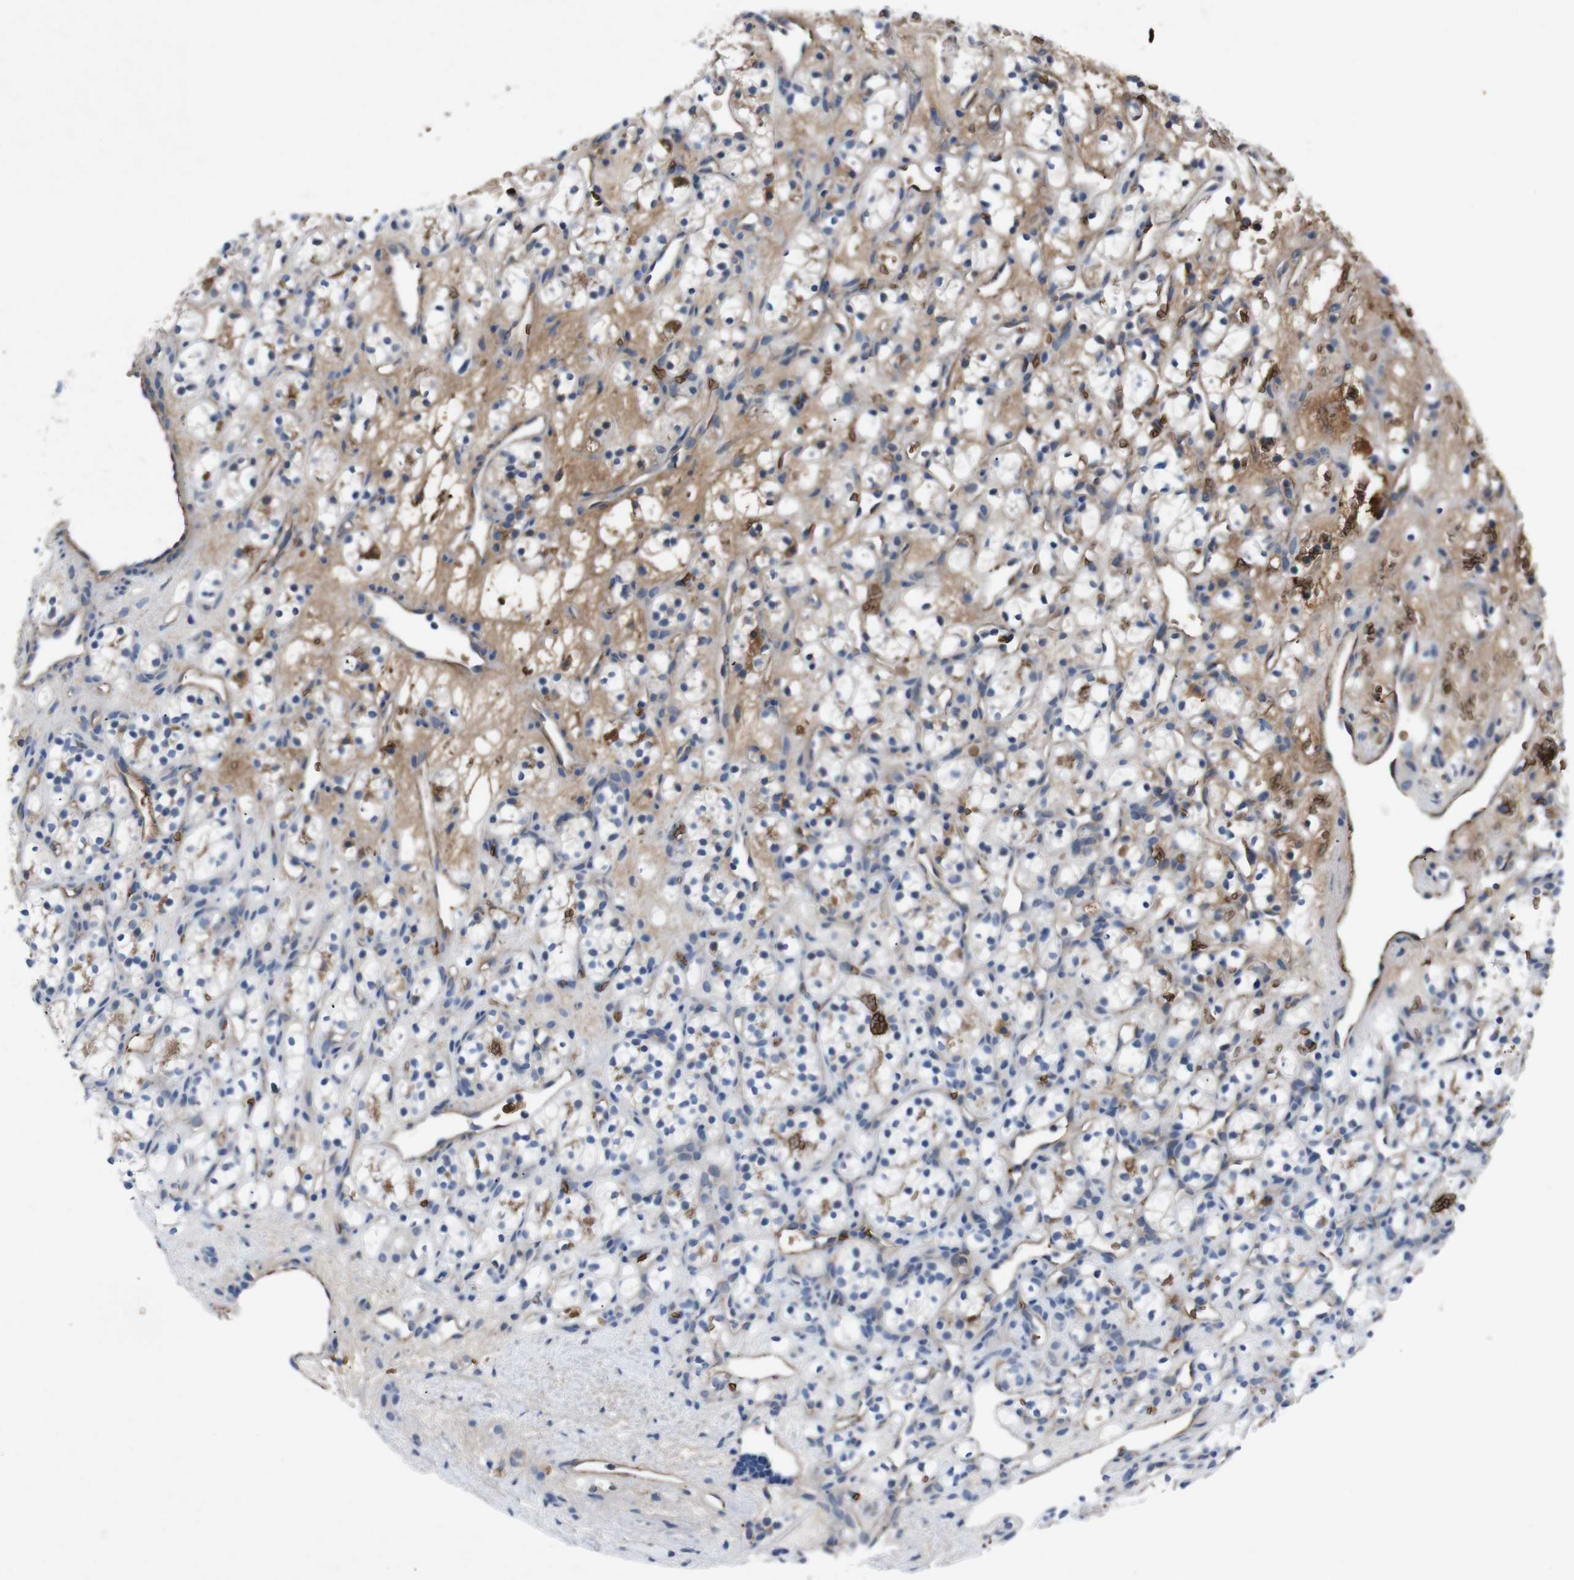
{"staining": {"intensity": "negative", "quantity": "none", "location": "none"}, "tissue": "renal cancer", "cell_type": "Tumor cells", "image_type": "cancer", "snomed": [{"axis": "morphology", "description": "Adenocarcinoma, NOS"}, {"axis": "topography", "description": "Kidney"}], "caption": "There is no significant expression in tumor cells of renal adenocarcinoma.", "gene": "SPTB", "patient": {"sex": "female", "age": 60}}